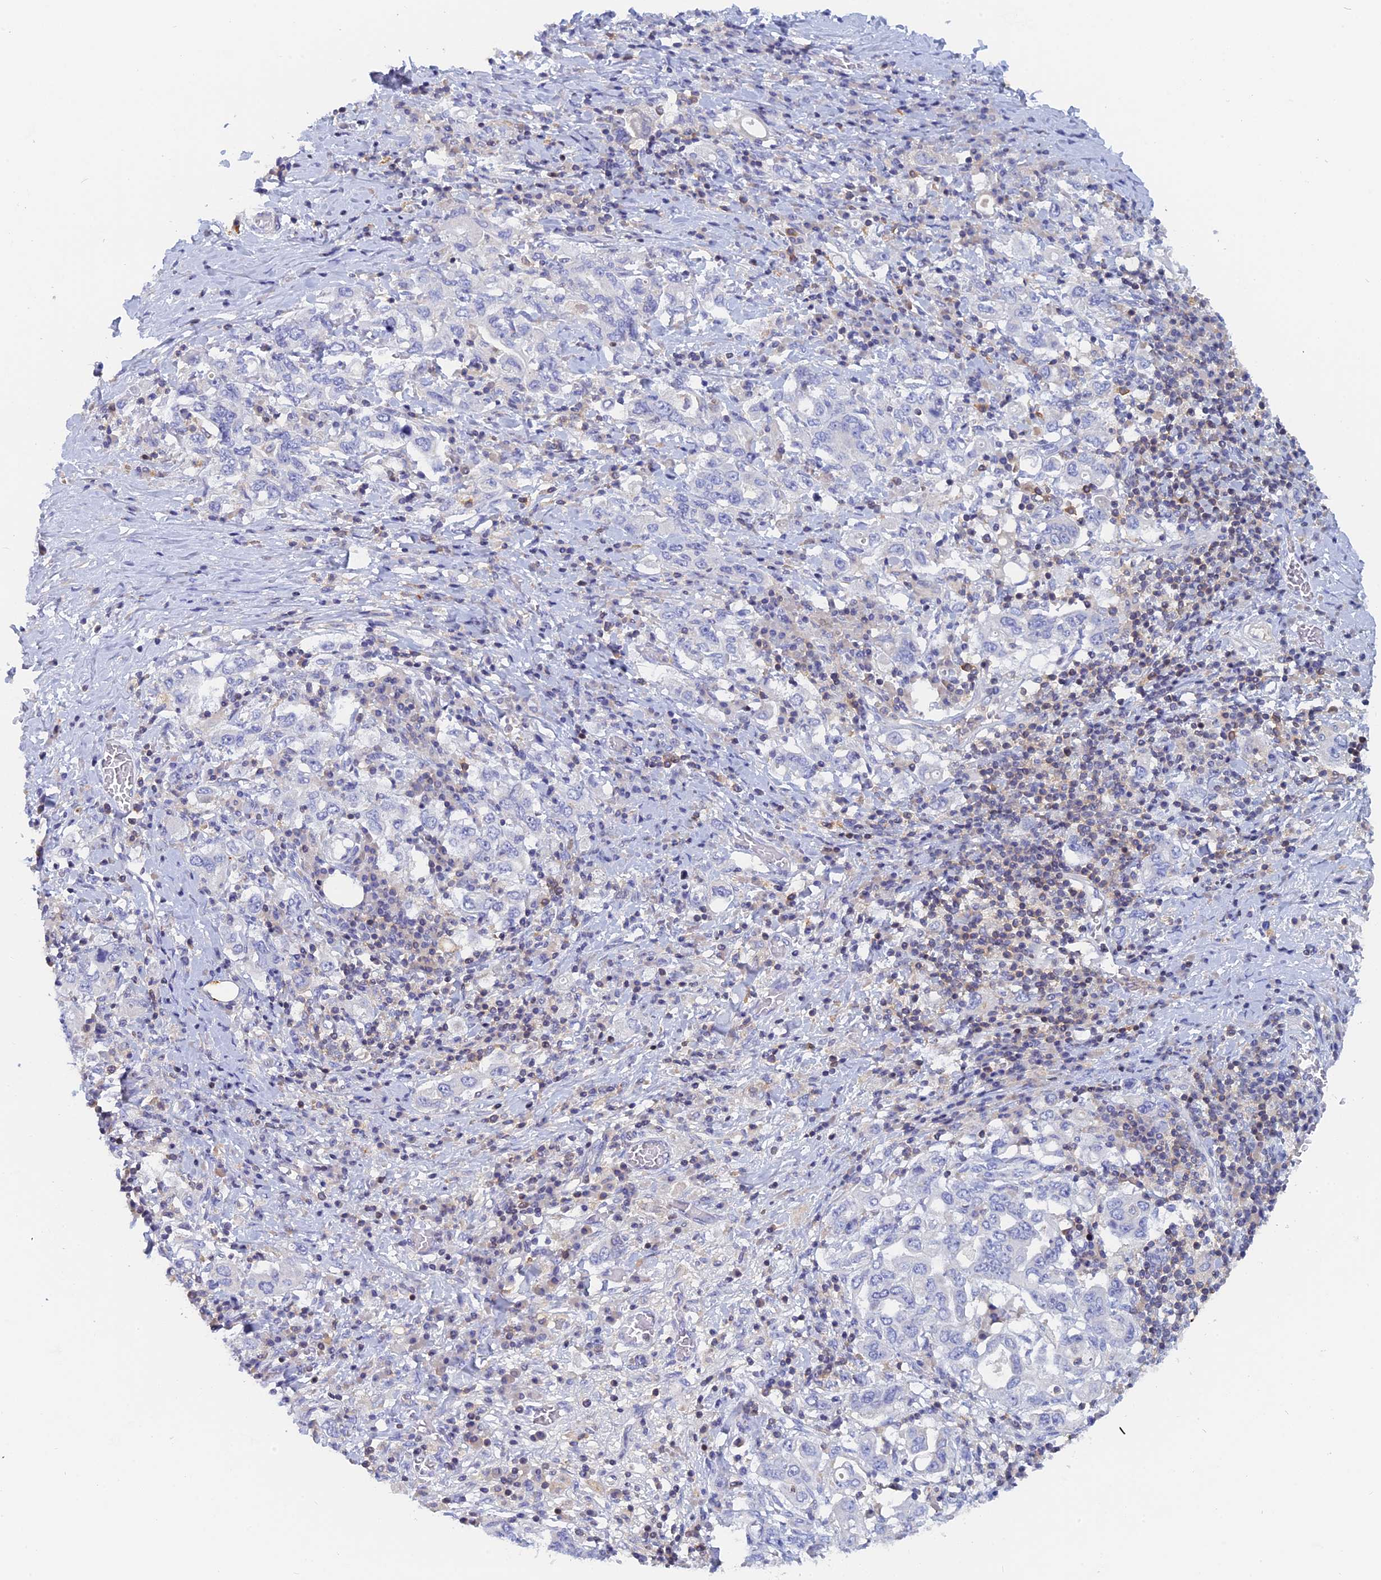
{"staining": {"intensity": "negative", "quantity": "none", "location": "none"}, "tissue": "stomach cancer", "cell_type": "Tumor cells", "image_type": "cancer", "snomed": [{"axis": "morphology", "description": "Adenocarcinoma, NOS"}, {"axis": "topography", "description": "Stomach, upper"}, {"axis": "topography", "description": "Stomach"}], "caption": "The photomicrograph exhibits no significant expression in tumor cells of stomach cancer (adenocarcinoma).", "gene": "ACP7", "patient": {"sex": "male", "age": 62}}